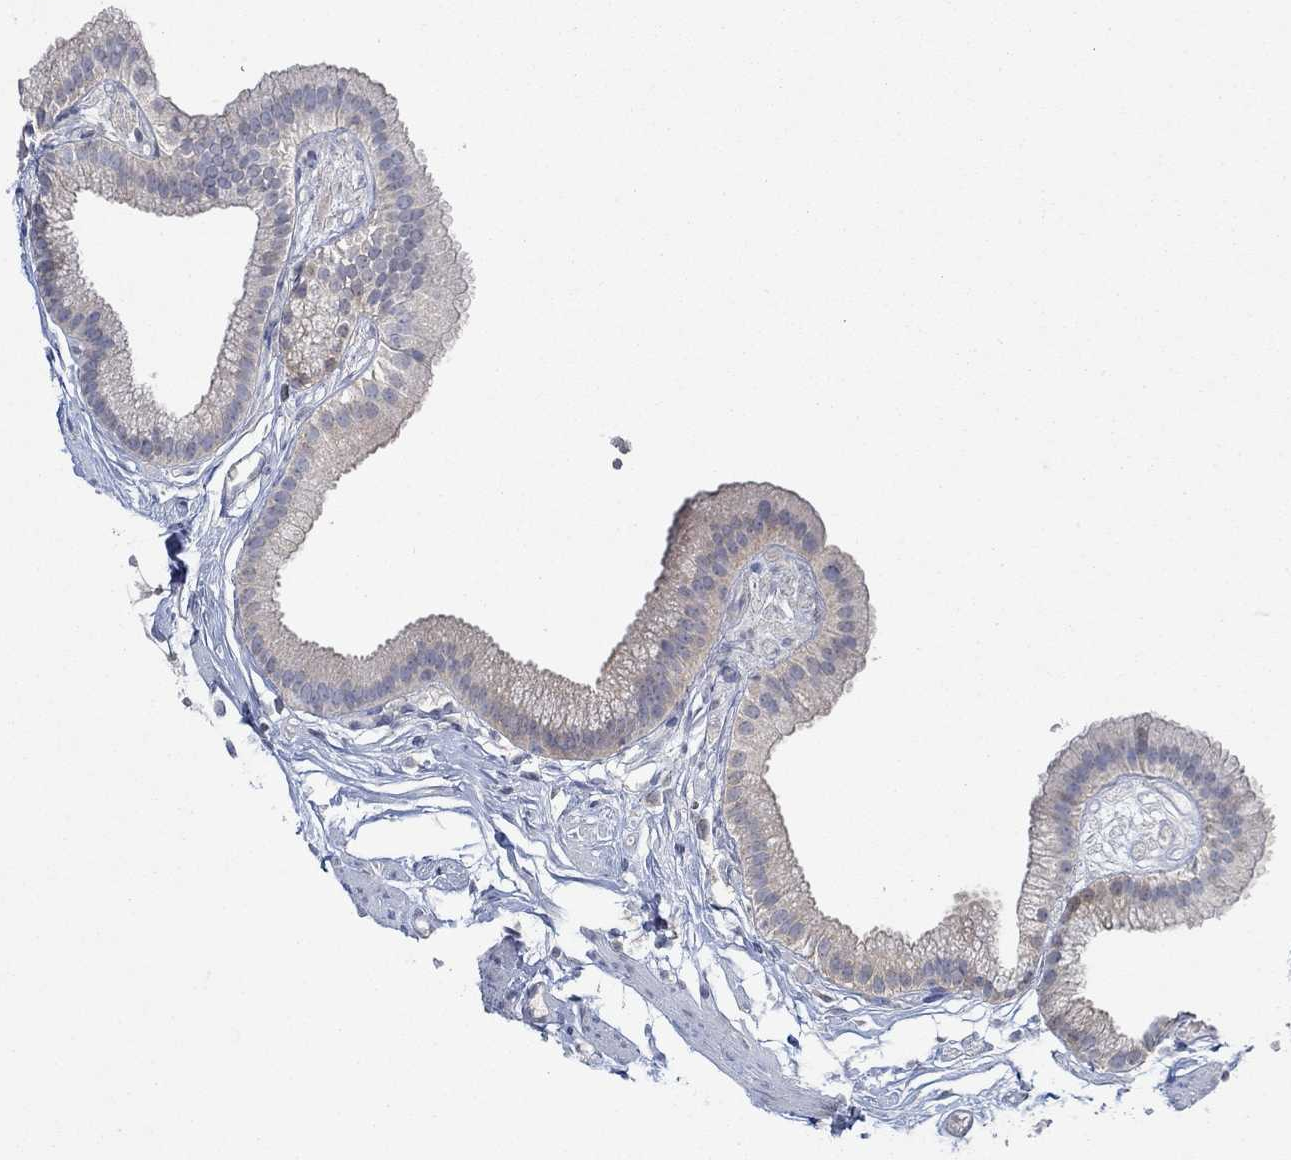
{"staining": {"intensity": "negative", "quantity": "none", "location": "none"}, "tissue": "gallbladder", "cell_type": "Glandular cells", "image_type": "normal", "snomed": [{"axis": "morphology", "description": "Normal tissue, NOS"}, {"axis": "topography", "description": "Gallbladder"}], "caption": "High magnification brightfield microscopy of unremarkable gallbladder stained with DAB (brown) and counterstained with hematoxylin (blue): glandular cells show no significant positivity.", "gene": "MTHFR", "patient": {"sex": "female", "age": 45}}